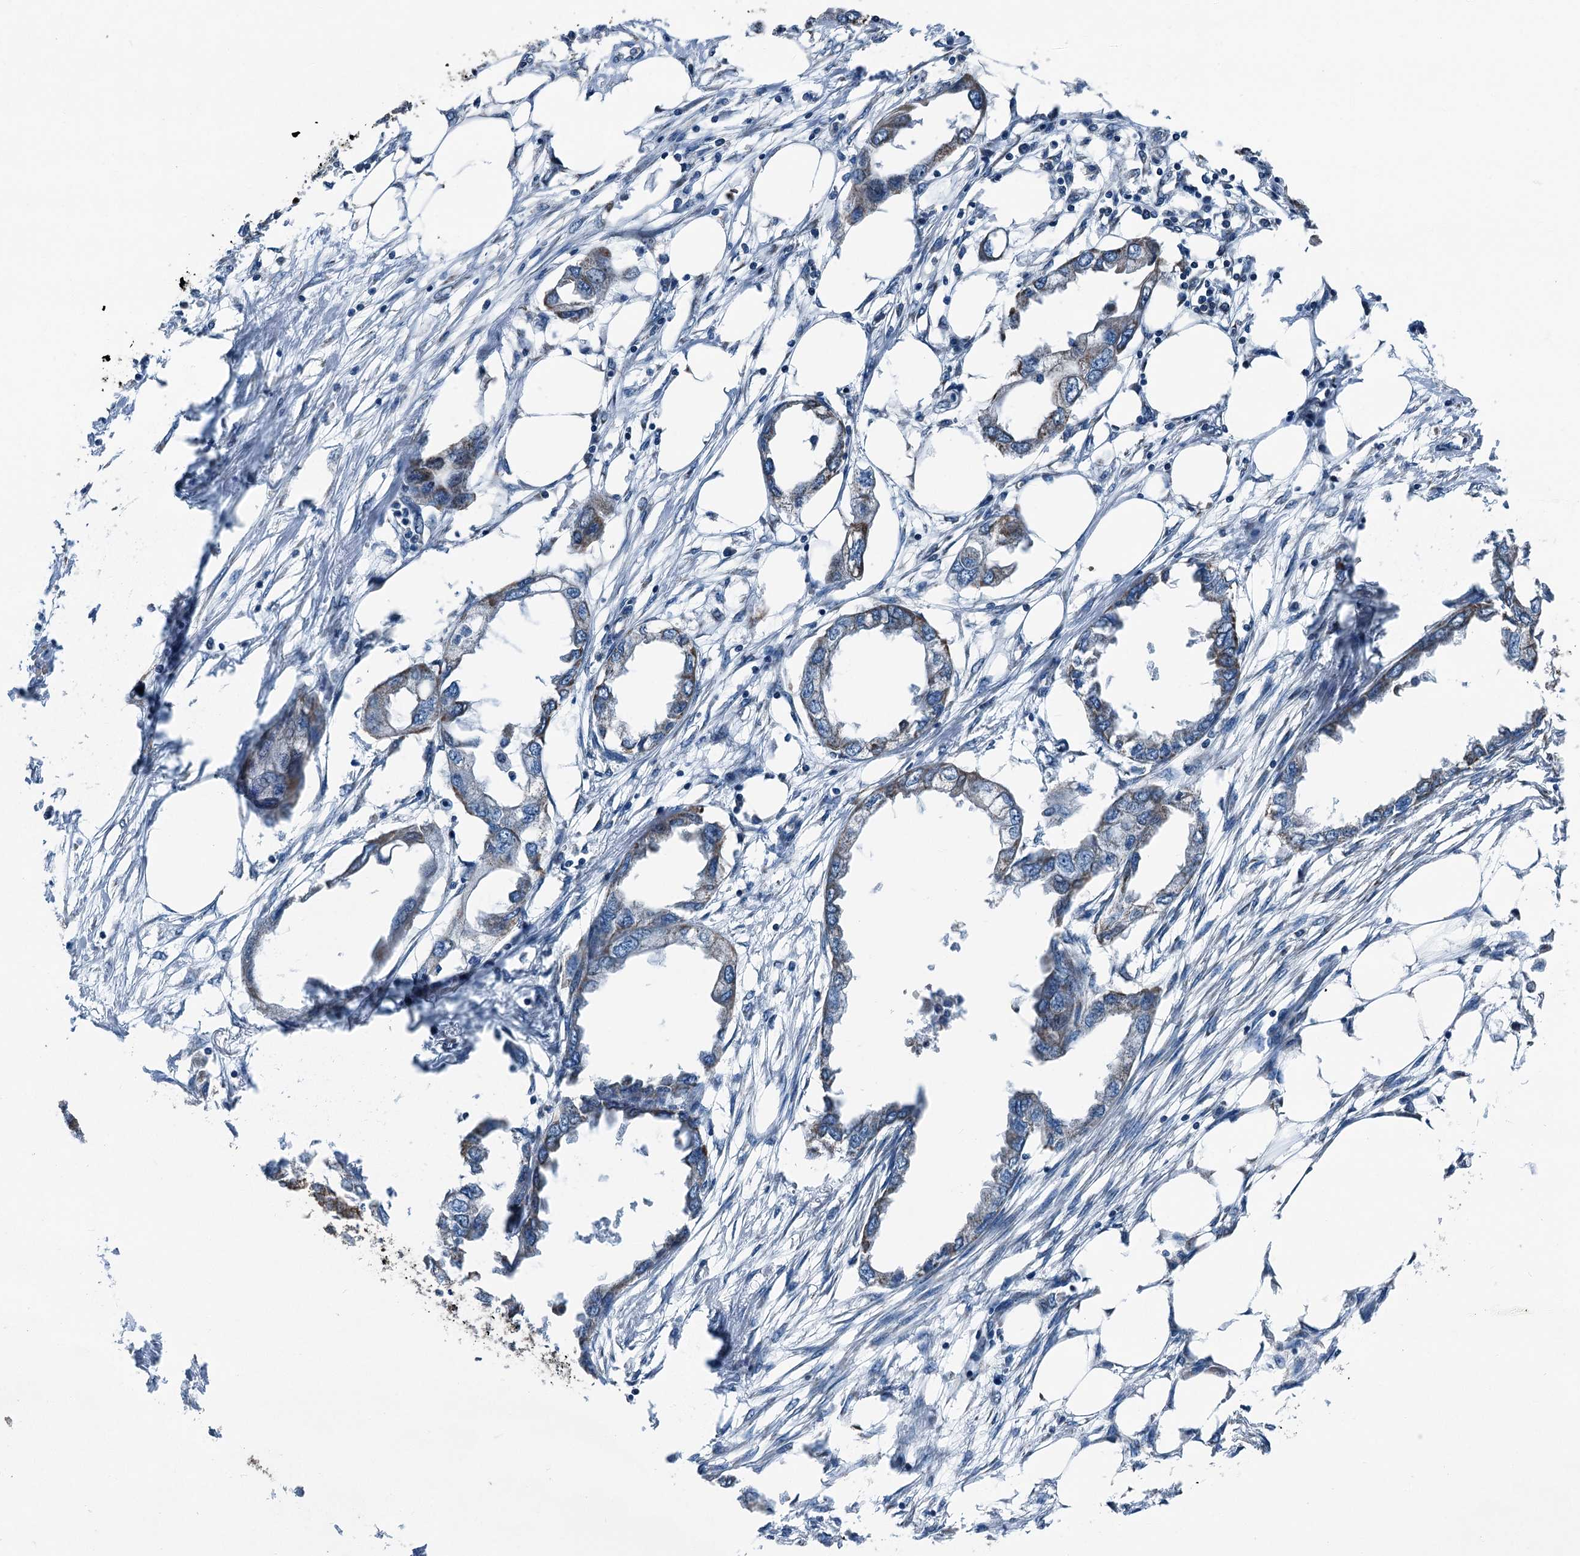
{"staining": {"intensity": "weak", "quantity": "<25%", "location": "cytoplasmic/membranous"}, "tissue": "endometrial cancer", "cell_type": "Tumor cells", "image_type": "cancer", "snomed": [{"axis": "morphology", "description": "Adenocarcinoma, NOS"}, {"axis": "morphology", "description": "Adenocarcinoma, metastatic, NOS"}, {"axis": "topography", "description": "Adipose tissue"}, {"axis": "topography", "description": "Endometrium"}], "caption": "IHC of endometrial cancer shows no staining in tumor cells.", "gene": "TRPT1", "patient": {"sex": "female", "age": 67}}